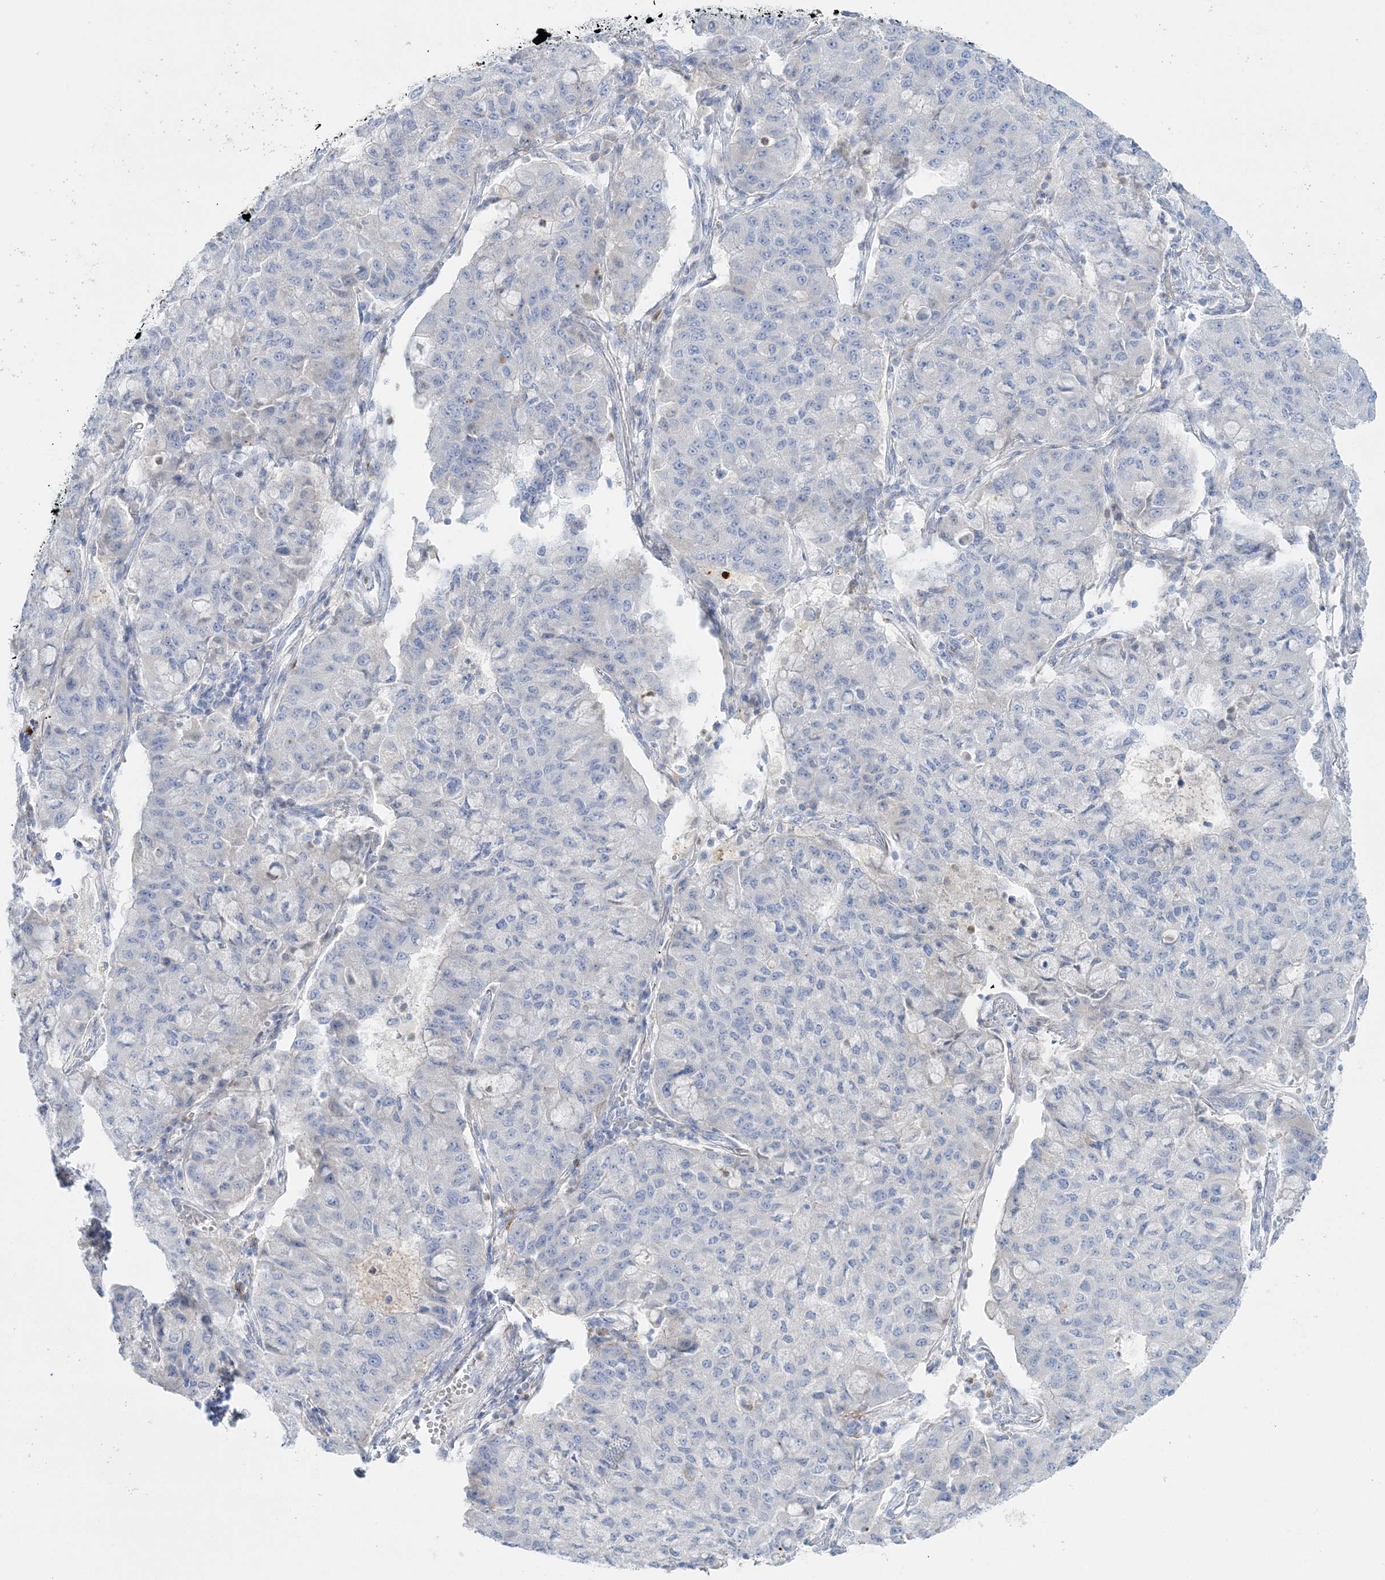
{"staining": {"intensity": "negative", "quantity": "none", "location": "none"}, "tissue": "lung cancer", "cell_type": "Tumor cells", "image_type": "cancer", "snomed": [{"axis": "morphology", "description": "Squamous cell carcinoma, NOS"}, {"axis": "topography", "description": "Lung"}], "caption": "Tumor cells show no significant staining in squamous cell carcinoma (lung).", "gene": "WDSUB1", "patient": {"sex": "male", "age": 74}}